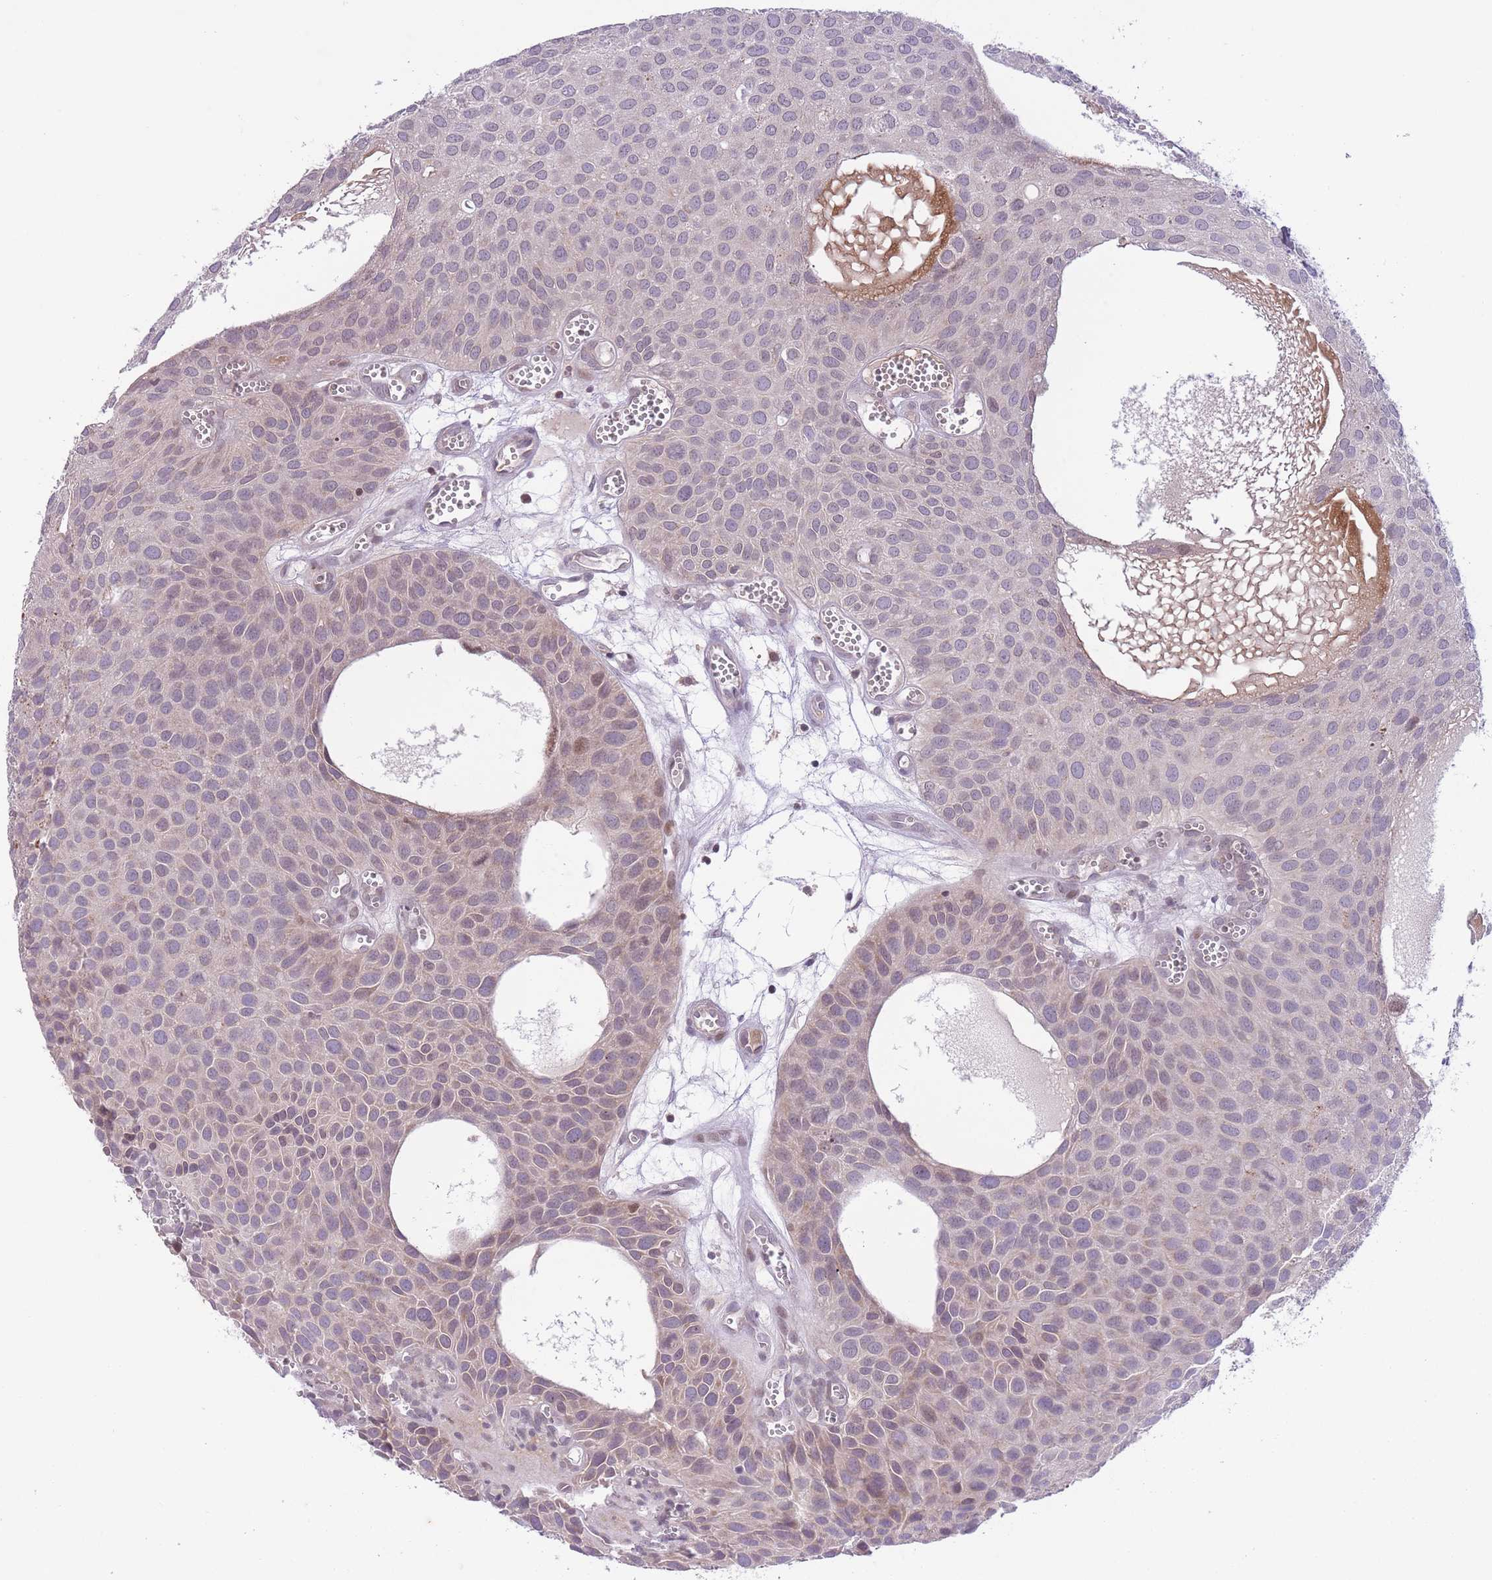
{"staining": {"intensity": "weak", "quantity": "<25%", "location": "nuclear"}, "tissue": "urothelial cancer", "cell_type": "Tumor cells", "image_type": "cancer", "snomed": [{"axis": "morphology", "description": "Urothelial carcinoma, Low grade"}, {"axis": "topography", "description": "Urinary bladder"}], "caption": "The immunohistochemistry (IHC) micrograph has no significant positivity in tumor cells of low-grade urothelial carcinoma tissue.", "gene": "ARPIN", "patient": {"sex": "male", "age": 88}}